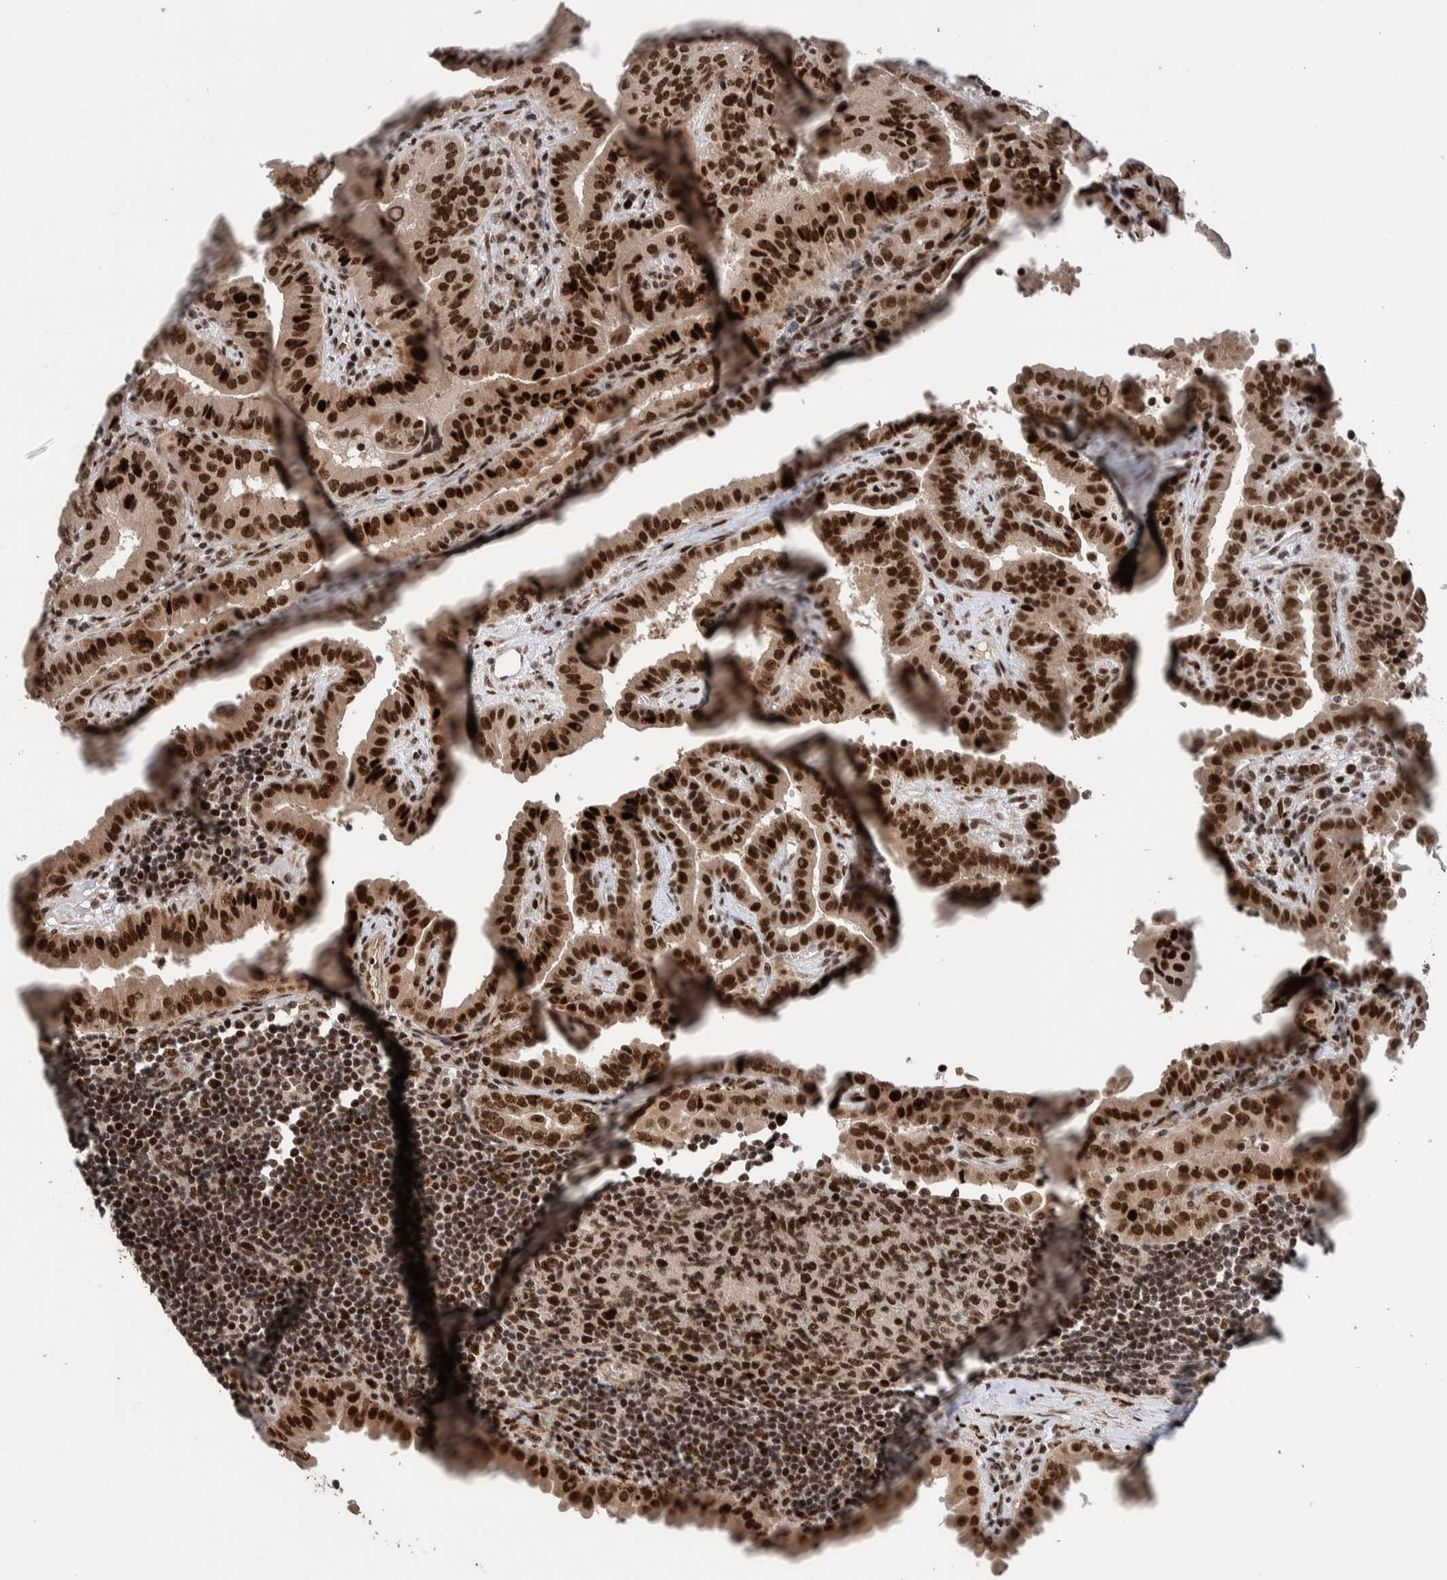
{"staining": {"intensity": "strong", "quantity": ">75%", "location": "nuclear"}, "tissue": "thyroid cancer", "cell_type": "Tumor cells", "image_type": "cancer", "snomed": [{"axis": "morphology", "description": "Papillary adenocarcinoma, NOS"}, {"axis": "topography", "description": "Thyroid gland"}], "caption": "Immunohistochemistry (DAB (3,3'-diaminobenzidine)) staining of thyroid cancer (papillary adenocarcinoma) reveals strong nuclear protein expression in about >75% of tumor cells.", "gene": "CHD4", "patient": {"sex": "male", "age": 33}}